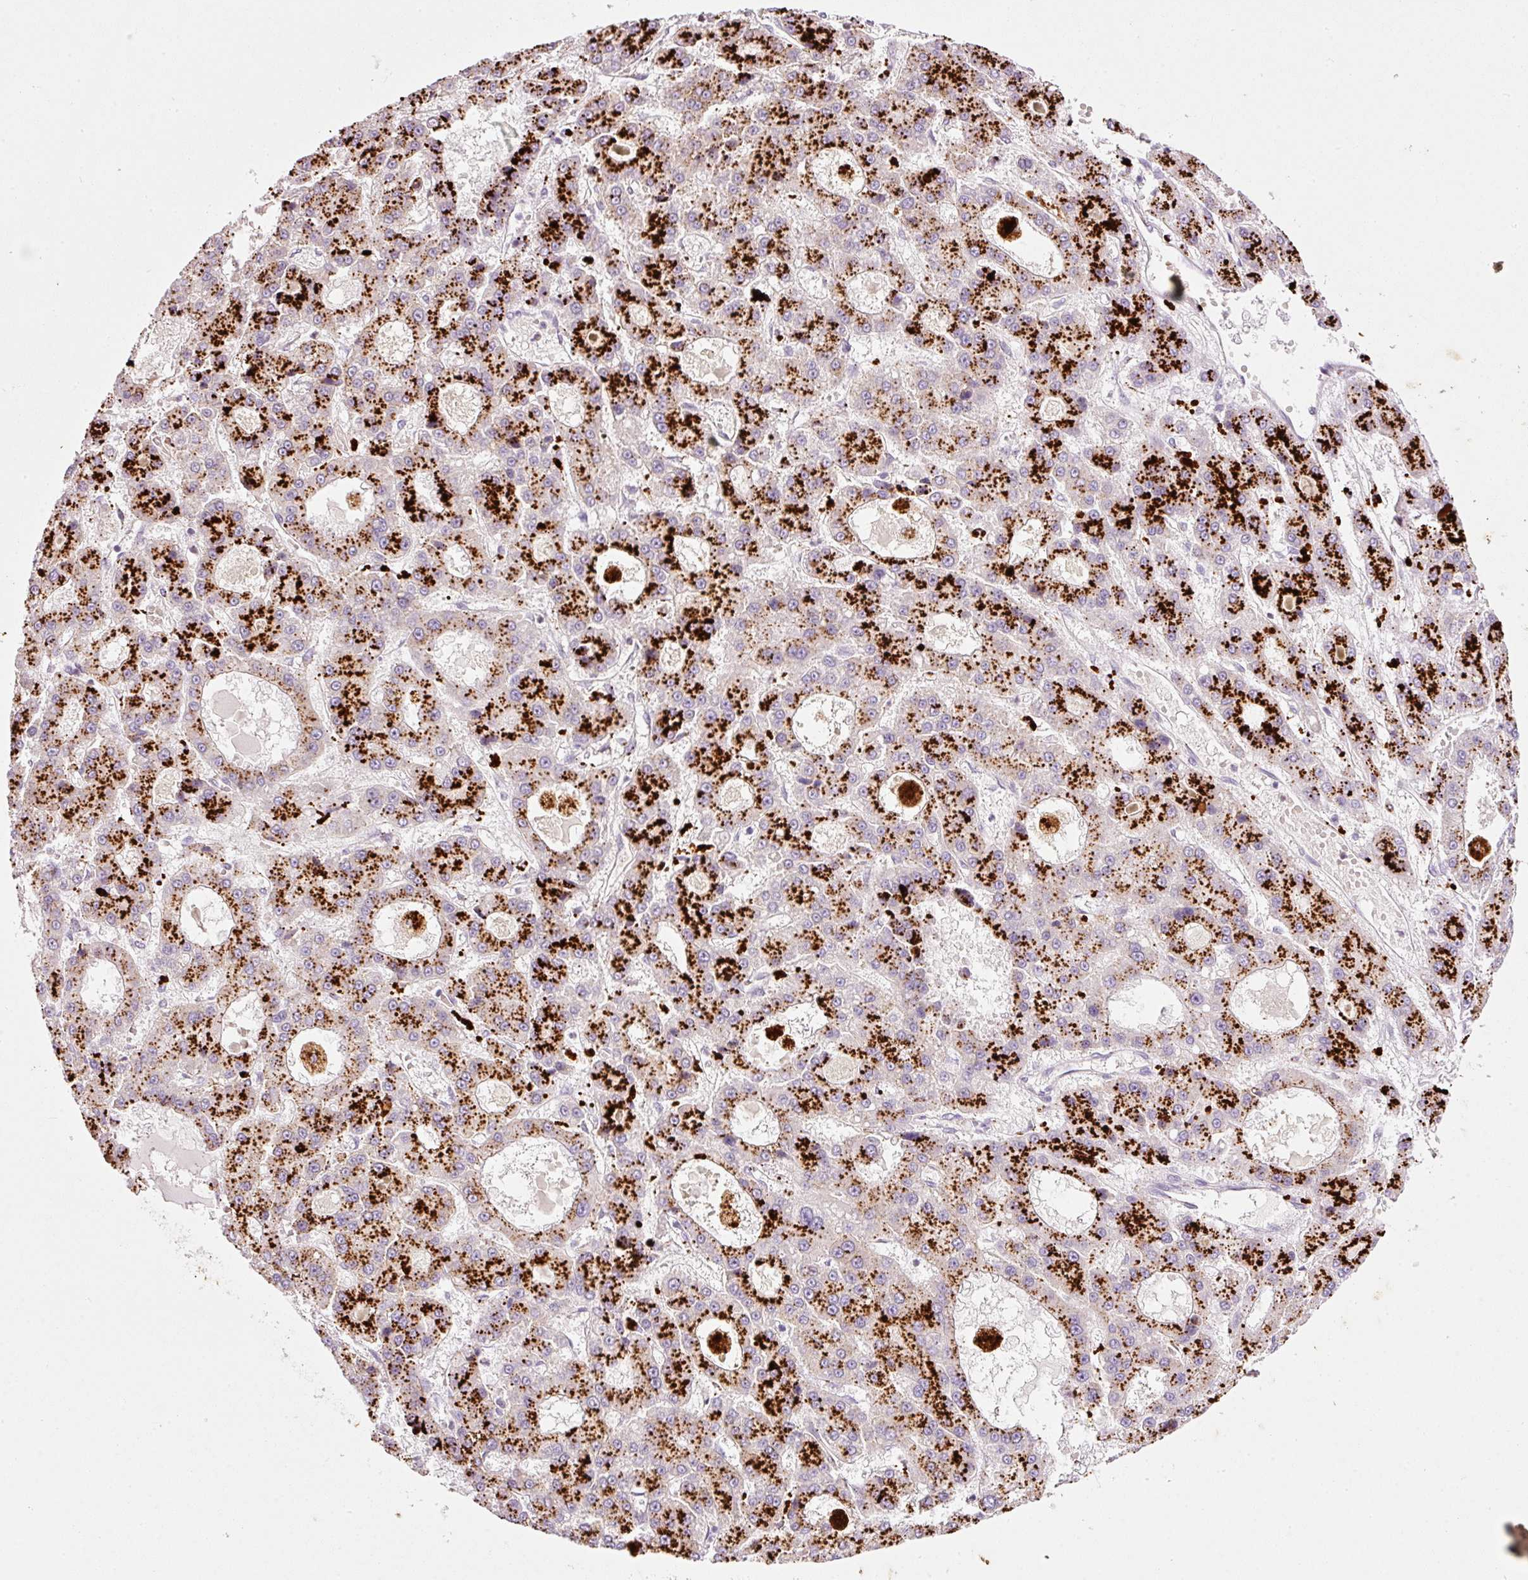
{"staining": {"intensity": "strong", "quantity": ">75%", "location": "cytoplasmic/membranous"}, "tissue": "liver cancer", "cell_type": "Tumor cells", "image_type": "cancer", "snomed": [{"axis": "morphology", "description": "Carcinoma, Hepatocellular, NOS"}, {"axis": "topography", "description": "Liver"}], "caption": "IHC histopathology image of neoplastic tissue: liver cancer stained using immunohistochemistry shows high levels of strong protein expression localized specifically in the cytoplasmic/membranous of tumor cells, appearing as a cytoplasmic/membranous brown color.", "gene": "ZNF639", "patient": {"sex": "male", "age": 70}}